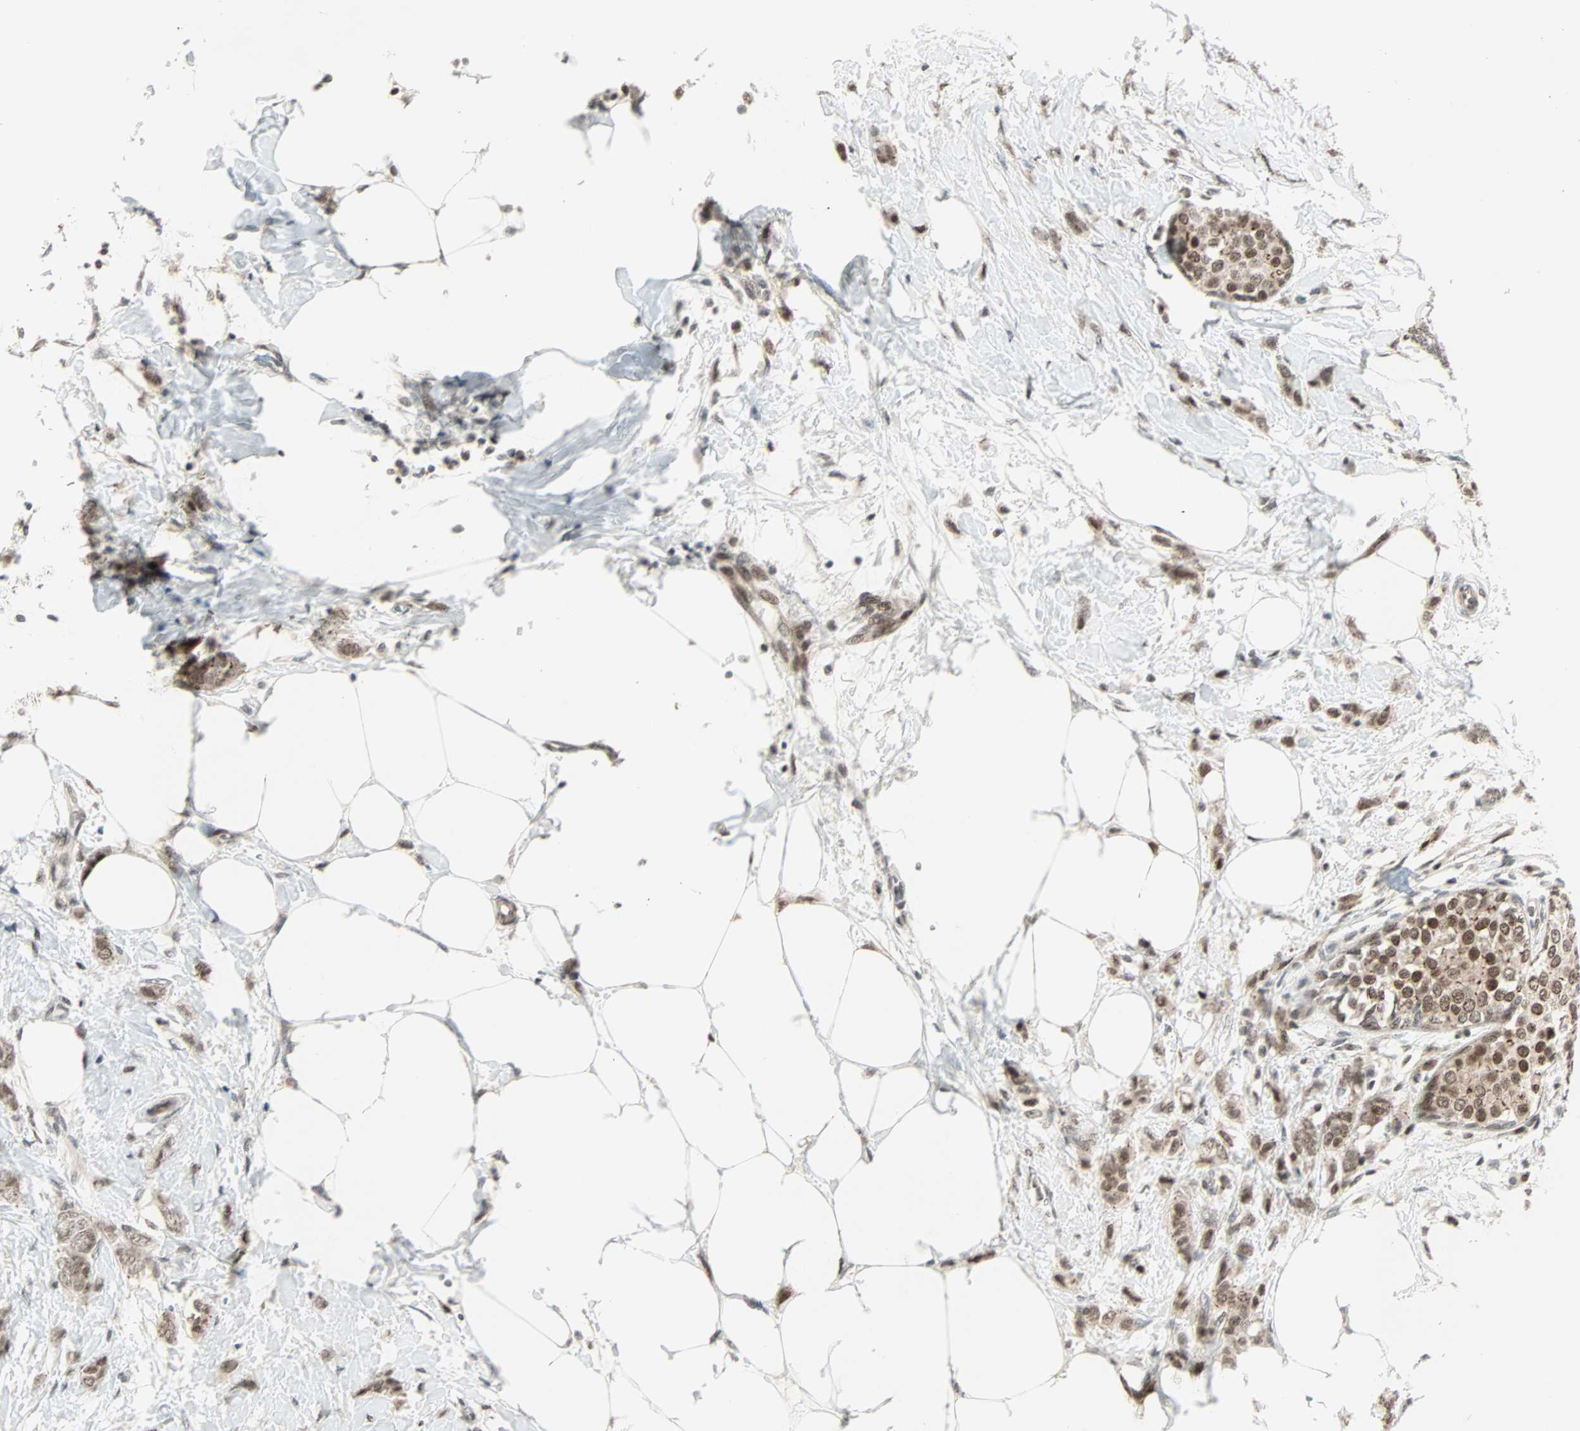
{"staining": {"intensity": "moderate", "quantity": ">75%", "location": "cytoplasmic/membranous,nuclear"}, "tissue": "breast cancer", "cell_type": "Tumor cells", "image_type": "cancer", "snomed": [{"axis": "morphology", "description": "Lobular carcinoma, in situ"}, {"axis": "morphology", "description": "Lobular carcinoma"}, {"axis": "topography", "description": "Breast"}], "caption": "DAB immunohistochemical staining of breast cancer demonstrates moderate cytoplasmic/membranous and nuclear protein positivity in about >75% of tumor cells.", "gene": "CBX4", "patient": {"sex": "female", "age": 41}}